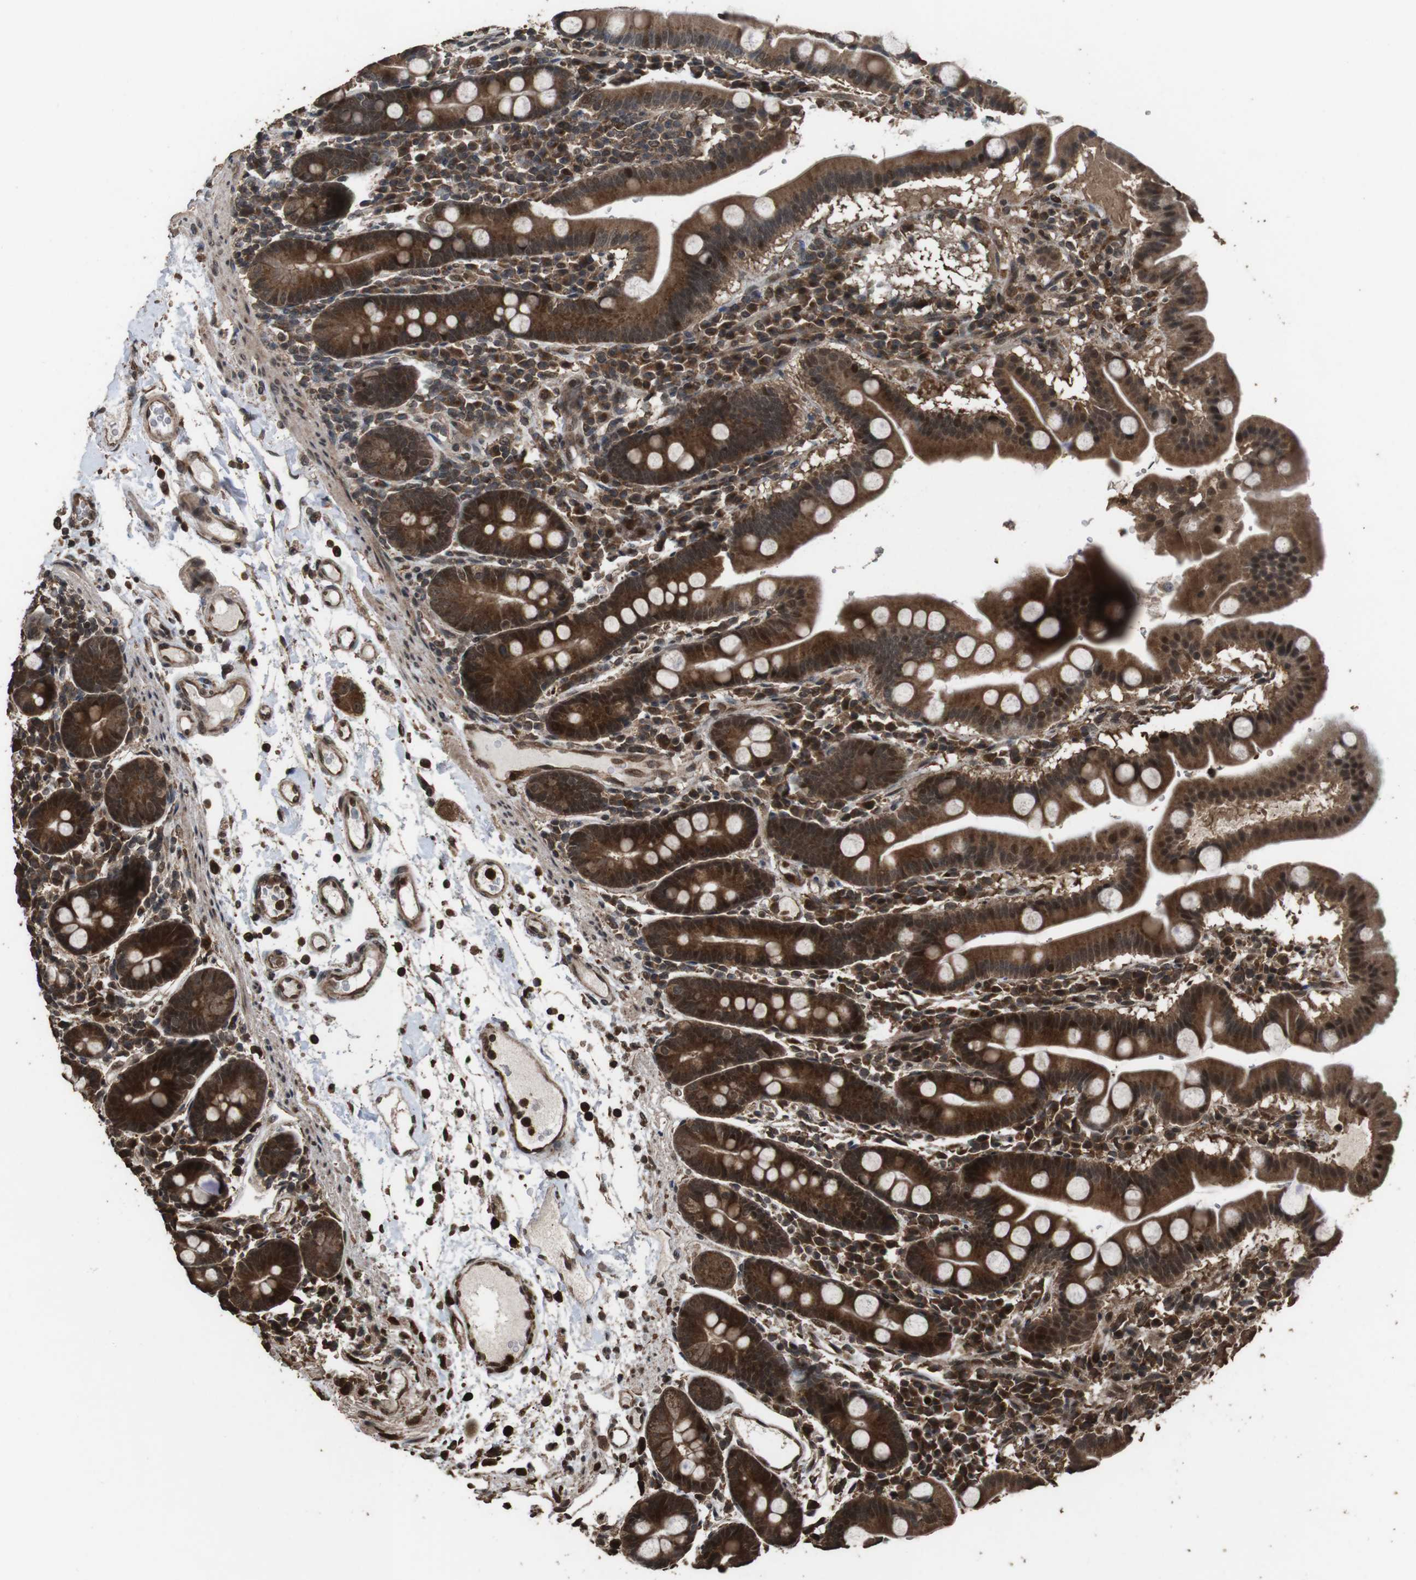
{"staining": {"intensity": "strong", "quantity": ">75%", "location": "cytoplasmic/membranous"}, "tissue": "duodenum", "cell_type": "Glandular cells", "image_type": "normal", "snomed": [{"axis": "morphology", "description": "Normal tissue, NOS"}, {"axis": "topography", "description": "Duodenum"}], "caption": "This photomicrograph exhibits IHC staining of normal human duodenum, with high strong cytoplasmic/membranous staining in approximately >75% of glandular cells.", "gene": "RRAS2", "patient": {"sex": "male", "age": 50}}